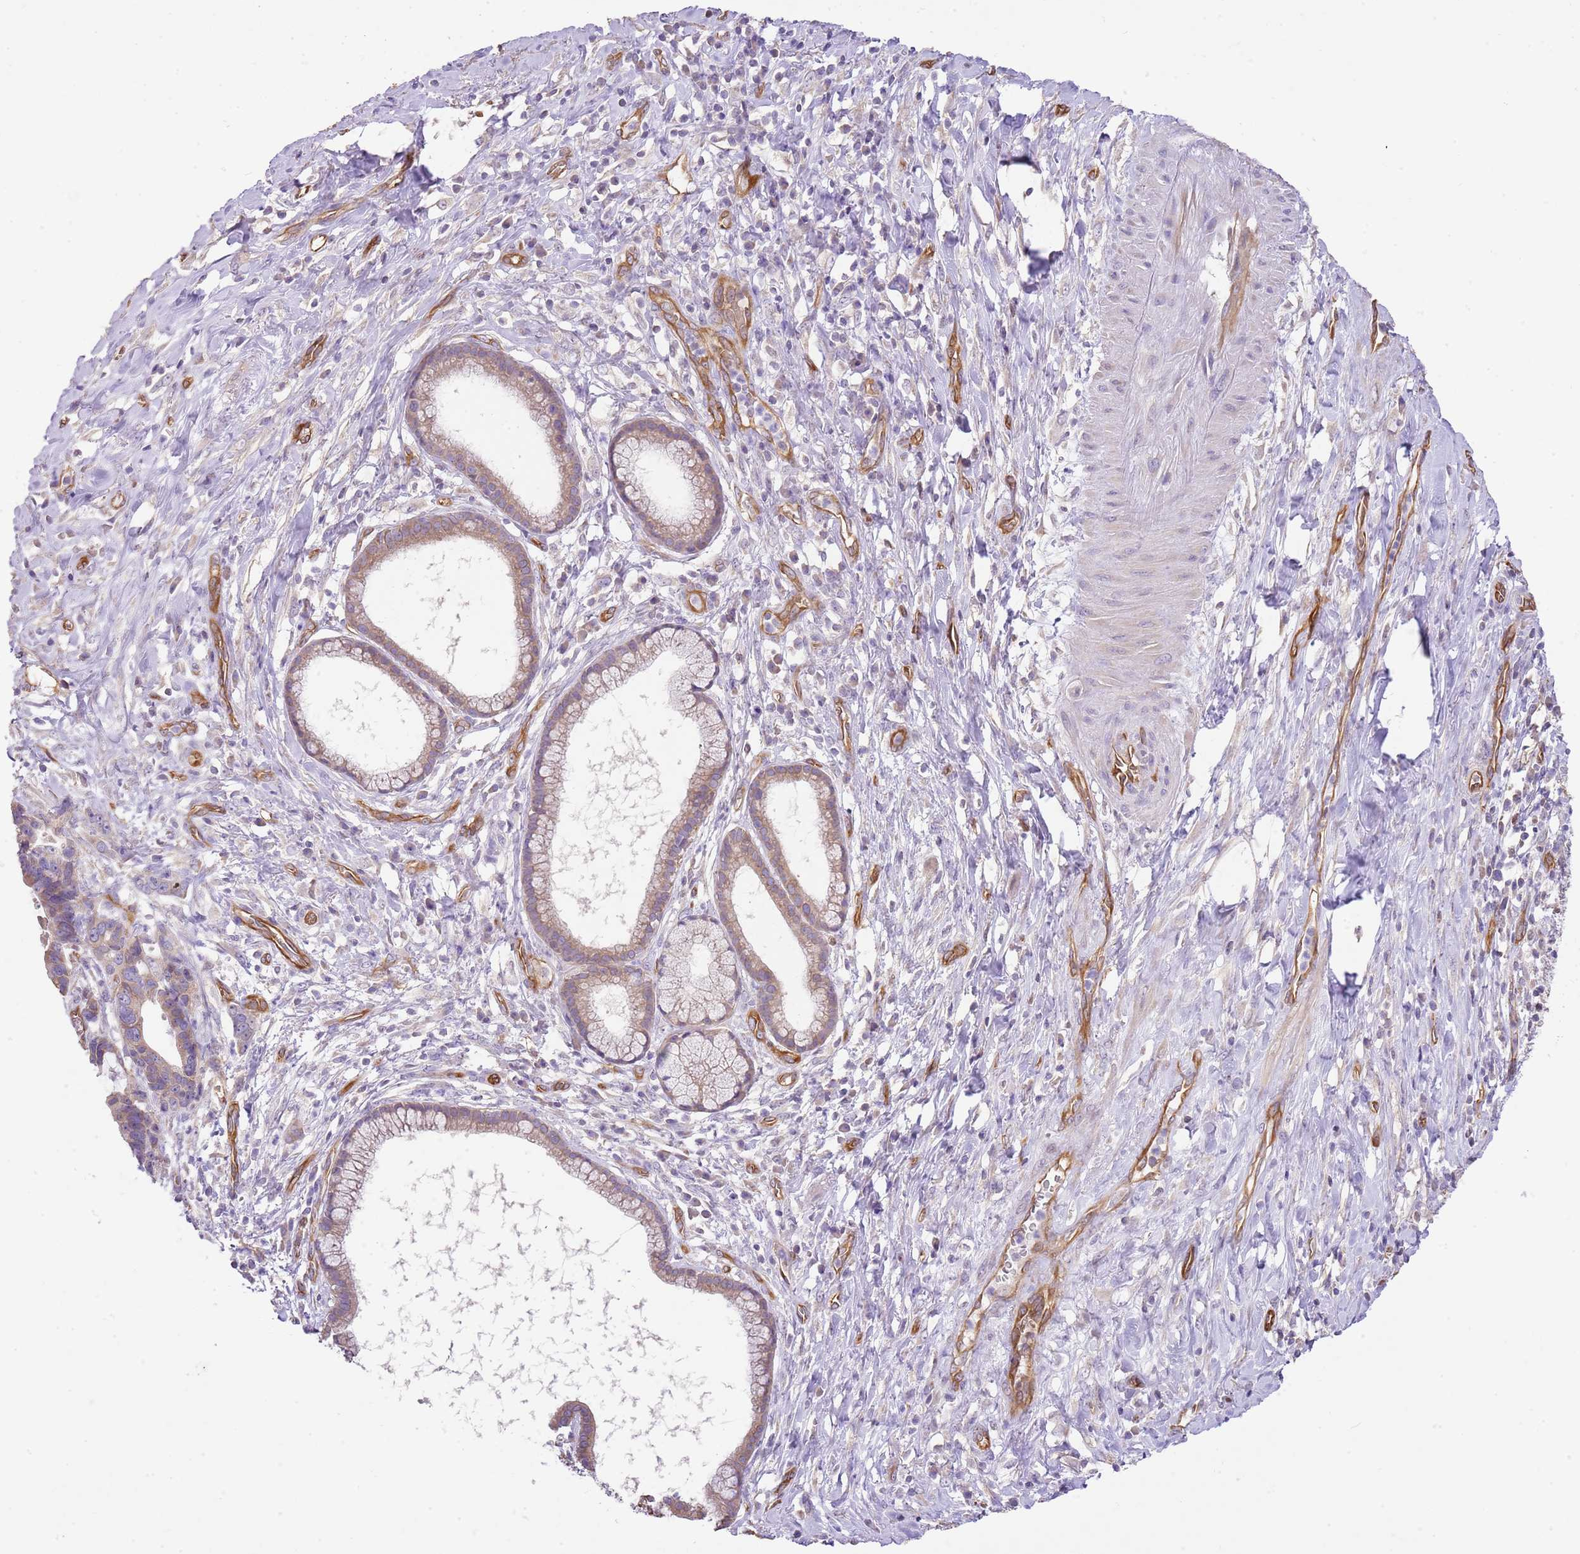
{"staining": {"intensity": "moderate", "quantity": ">75%", "location": "cytoplasmic/membranous"}, "tissue": "pancreatic cancer", "cell_type": "Tumor cells", "image_type": "cancer", "snomed": [{"axis": "morphology", "description": "Adenocarcinoma, NOS"}, {"axis": "topography", "description": "Pancreas"}], "caption": "This image shows pancreatic cancer stained with immunohistochemistry (IHC) to label a protein in brown. The cytoplasmic/membranous of tumor cells show moderate positivity for the protein. Nuclei are counter-stained blue.", "gene": "DOCK9", "patient": {"sex": "female", "age": 83}}